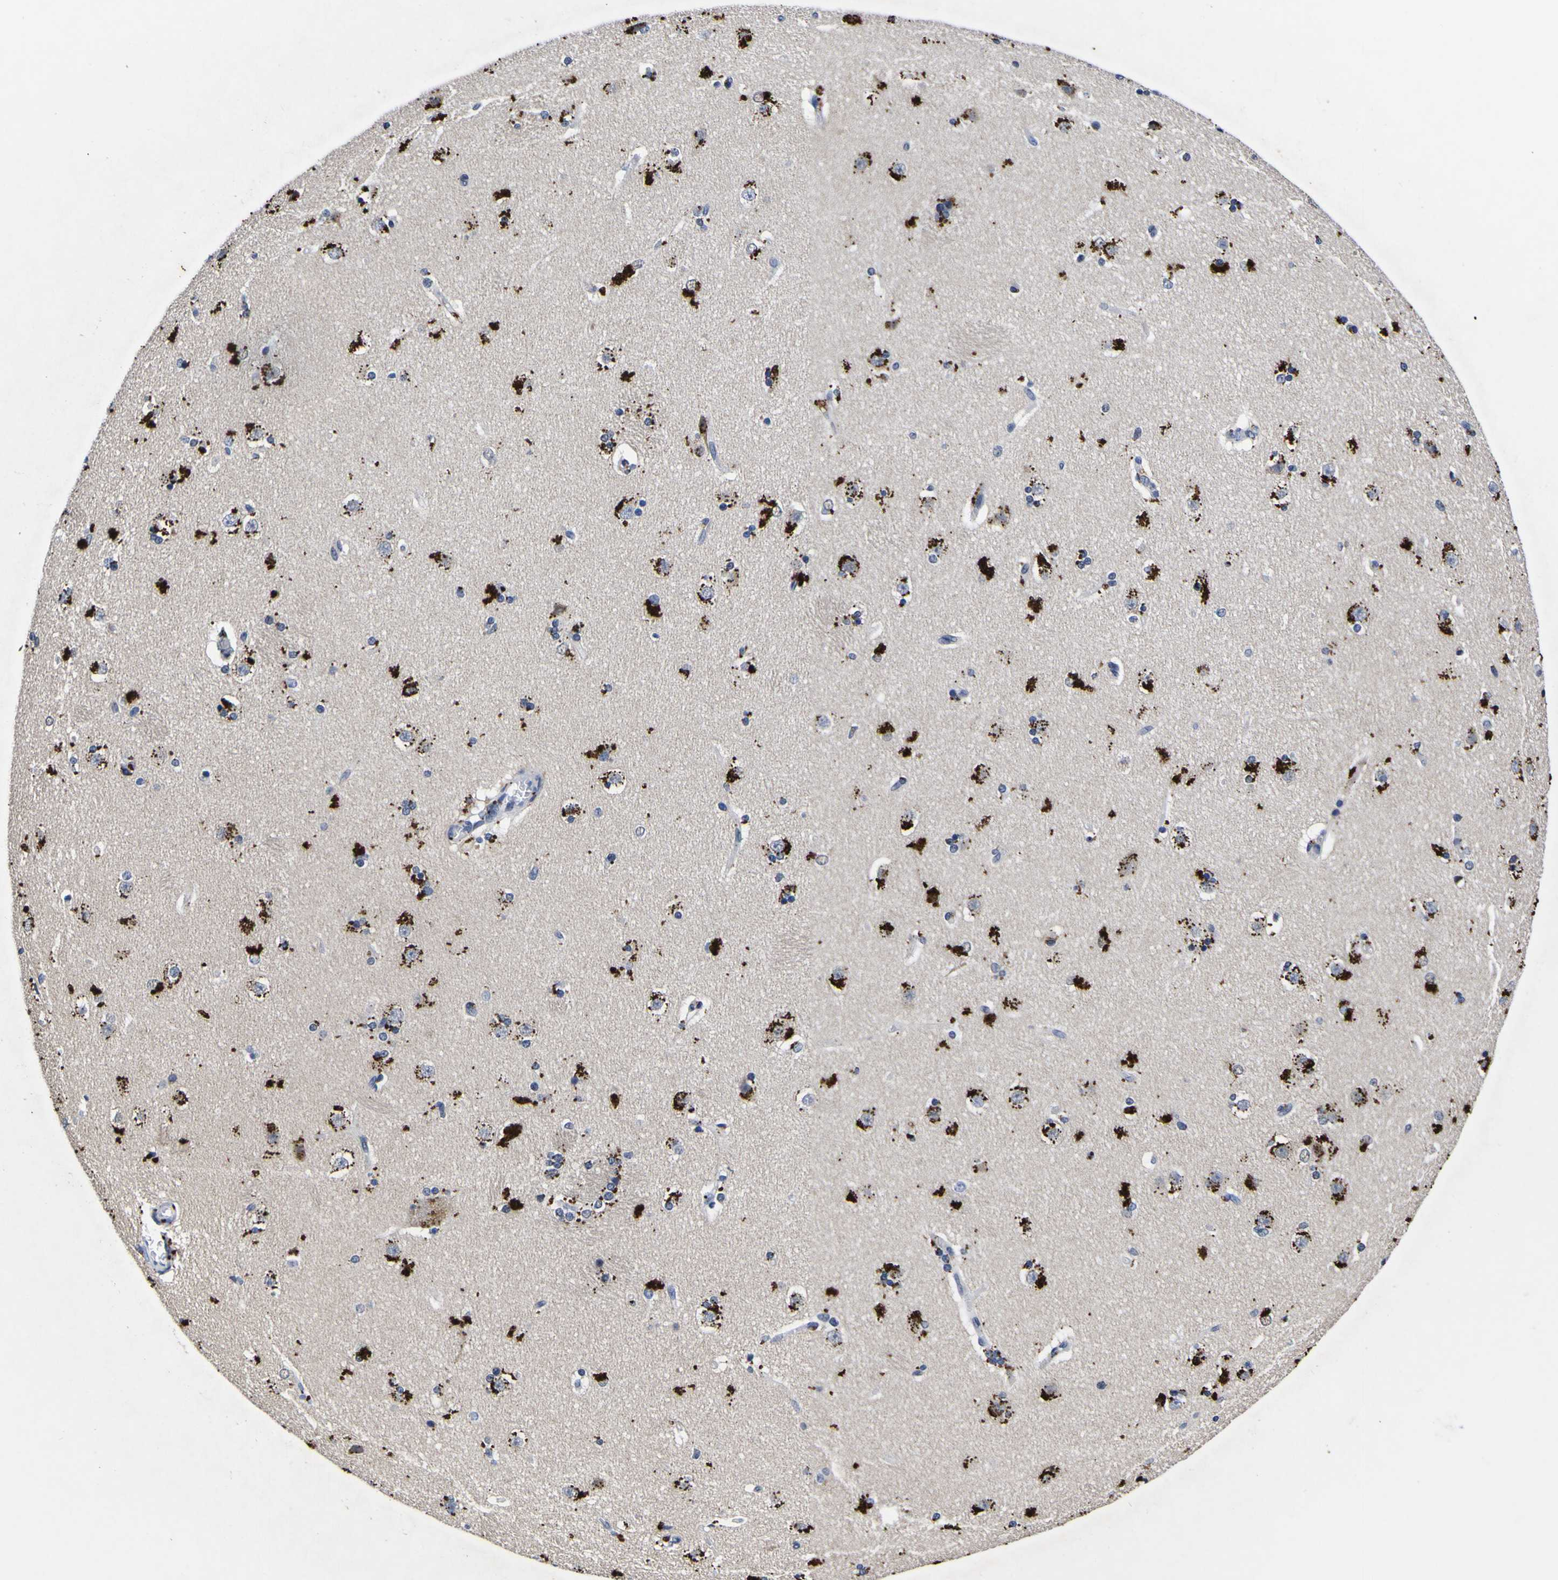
{"staining": {"intensity": "moderate", "quantity": "<25%", "location": "cytoplasmic/membranous"}, "tissue": "caudate", "cell_type": "Glial cells", "image_type": "normal", "snomed": [{"axis": "morphology", "description": "Normal tissue, NOS"}, {"axis": "topography", "description": "Lateral ventricle wall"}], "caption": "Protein expression analysis of benign caudate displays moderate cytoplasmic/membranous staining in approximately <25% of glial cells.", "gene": "IGFLR1", "patient": {"sex": "female", "age": 19}}